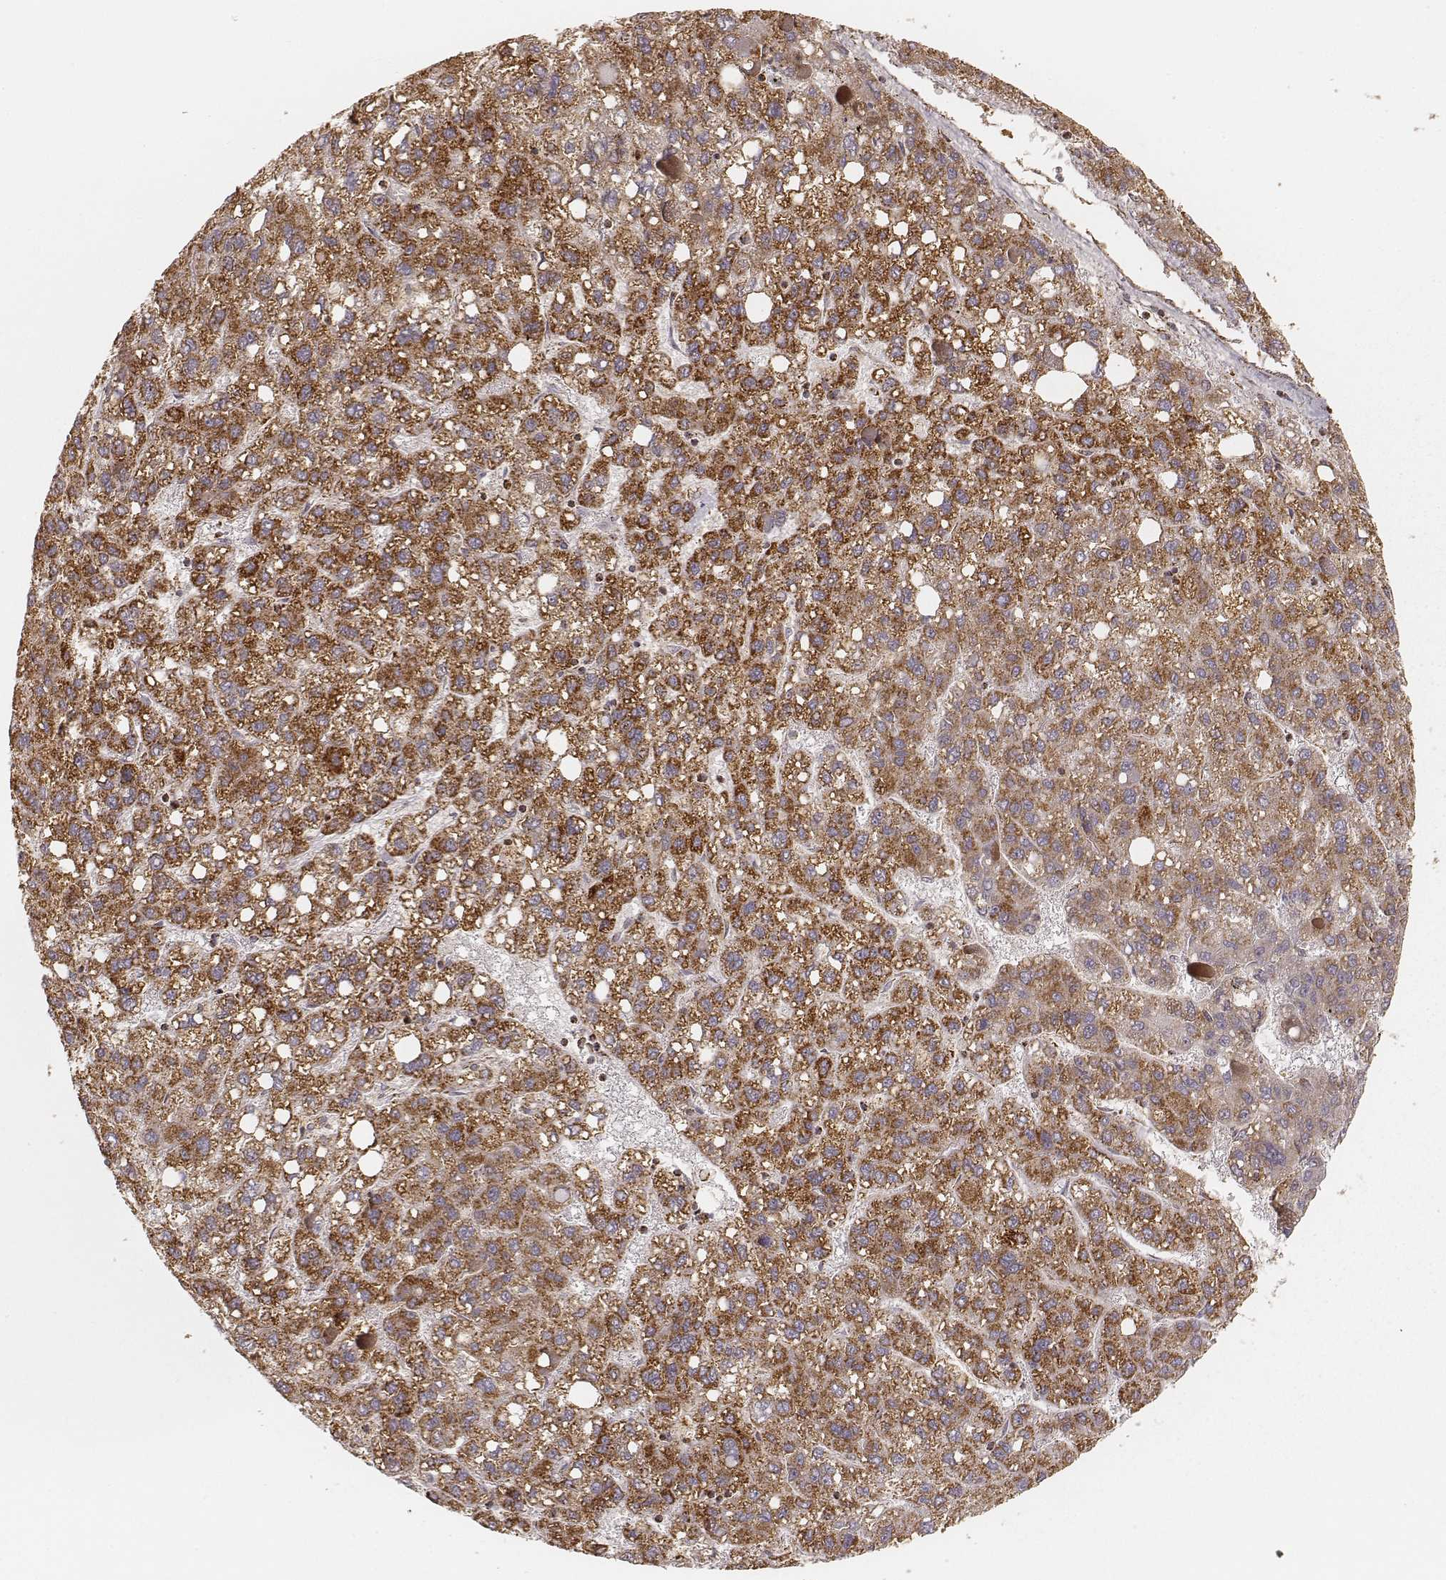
{"staining": {"intensity": "strong", "quantity": ">75%", "location": "cytoplasmic/membranous"}, "tissue": "liver cancer", "cell_type": "Tumor cells", "image_type": "cancer", "snomed": [{"axis": "morphology", "description": "Carcinoma, Hepatocellular, NOS"}, {"axis": "topography", "description": "Liver"}], "caption": "Protein staining by immunohistochemistry (IHC) reveals strong cytoplasmic/membranous expression in about >75% of tumor cells in liver cancer (hepatocellular carcinoma).", "gene": "CS", "patient": {"sex": "female", "age": 82}}